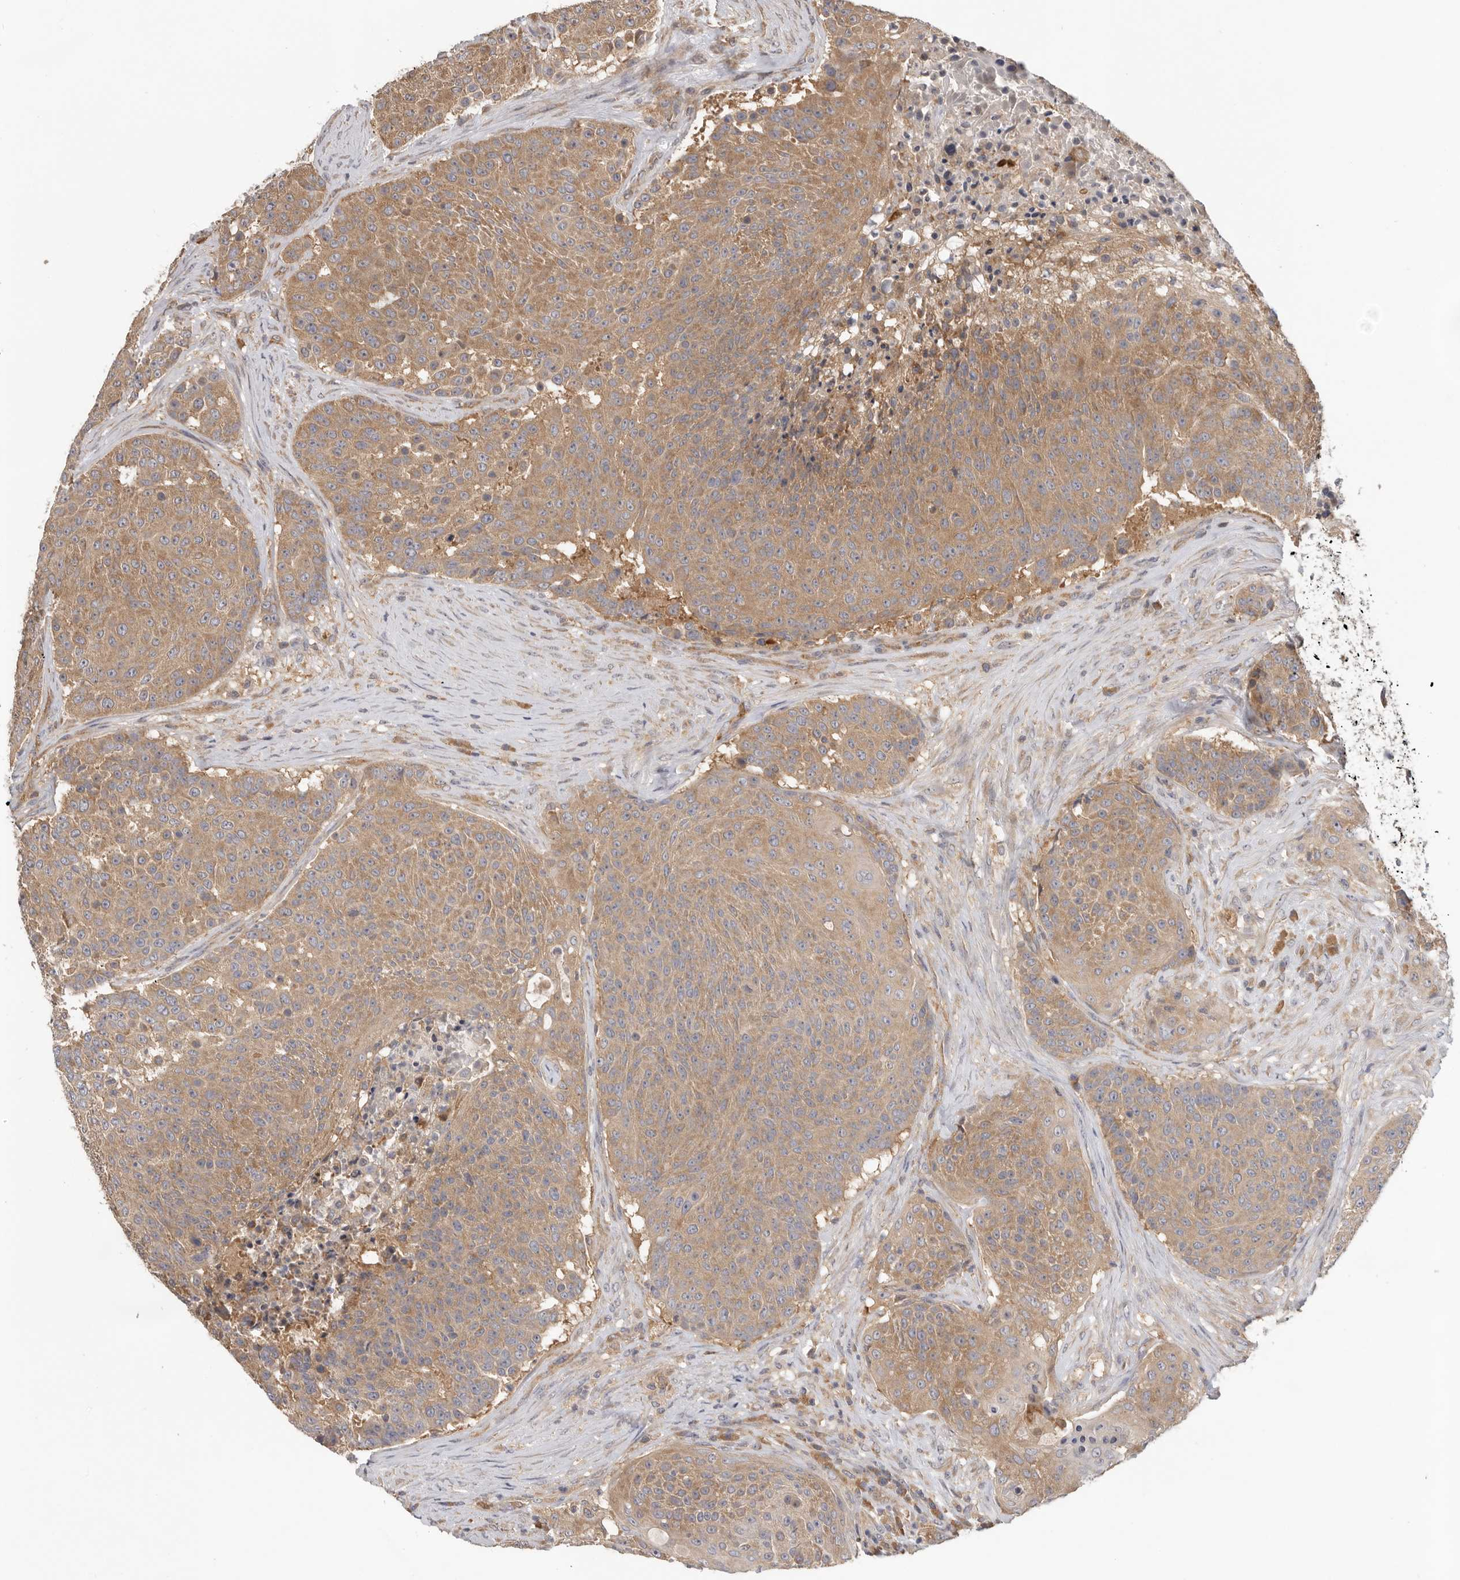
{"staining": {"intensity": "moderate", "quantity": ">75%", "location": "cytoplasmic/membranous"}, "tissue": "urothelial cancer", "cell_type": "Tumor cells", "image_type": "cancer", "snomed": [{"axis": "morphology", "description": "Urothelial carcinoma, High grade"}, {"axis": "topography", "description": "Urinary bladder"}], "caption": "The immunohistochemical stain labels moderate cytoplasmic/membranous staining in tumor cells of urothelial cancer tissue. The protein is stained brown, and the nuclei are stained in blue (DAB (3,3'-diaminobenzidine) IHC with brightfield microscopy, high magnification).", "gene": "PPP1R42", "patient": {"sex": "female", "age": 63}}